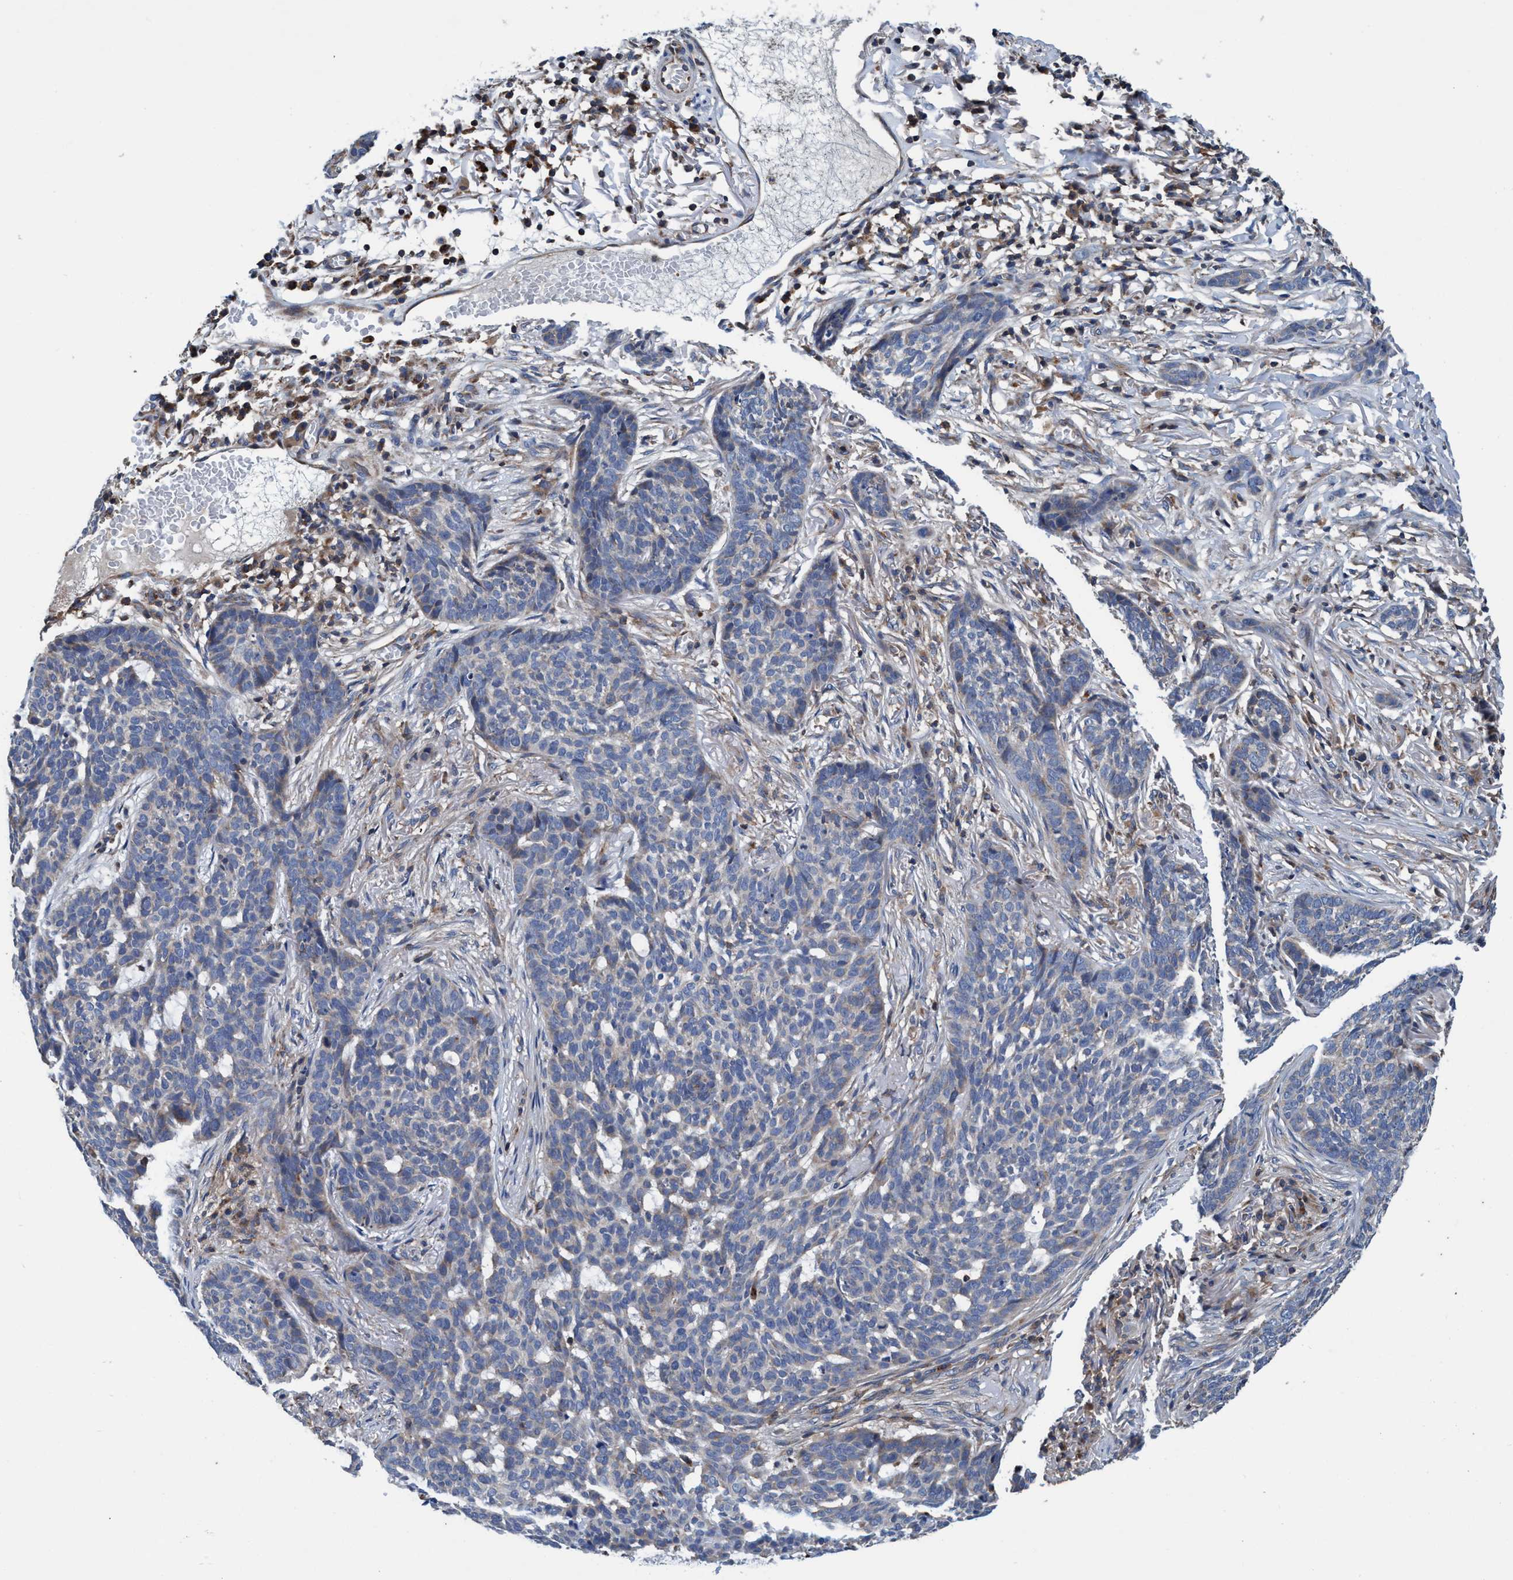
{"staining": {"intensity": "negative", "quantity": "none", "location": "none"}, "tissue": "skin cancer", "cell_type": "Tumor cells", "image_type": "cancer", "snomed": [{"axis": "morphology", "description": "Basal cell carcinoma"}, {"axis": "topography", "description": "Skin"}], "caption": "Immunohistochemistry histopathology image of neoplastic tissue: human skin basal cell carcinoma stained with DAB shows no significant protein staining in tumor cells.", "gene": "ENDOG", "patient": {"sex": "male", "age": 85}}